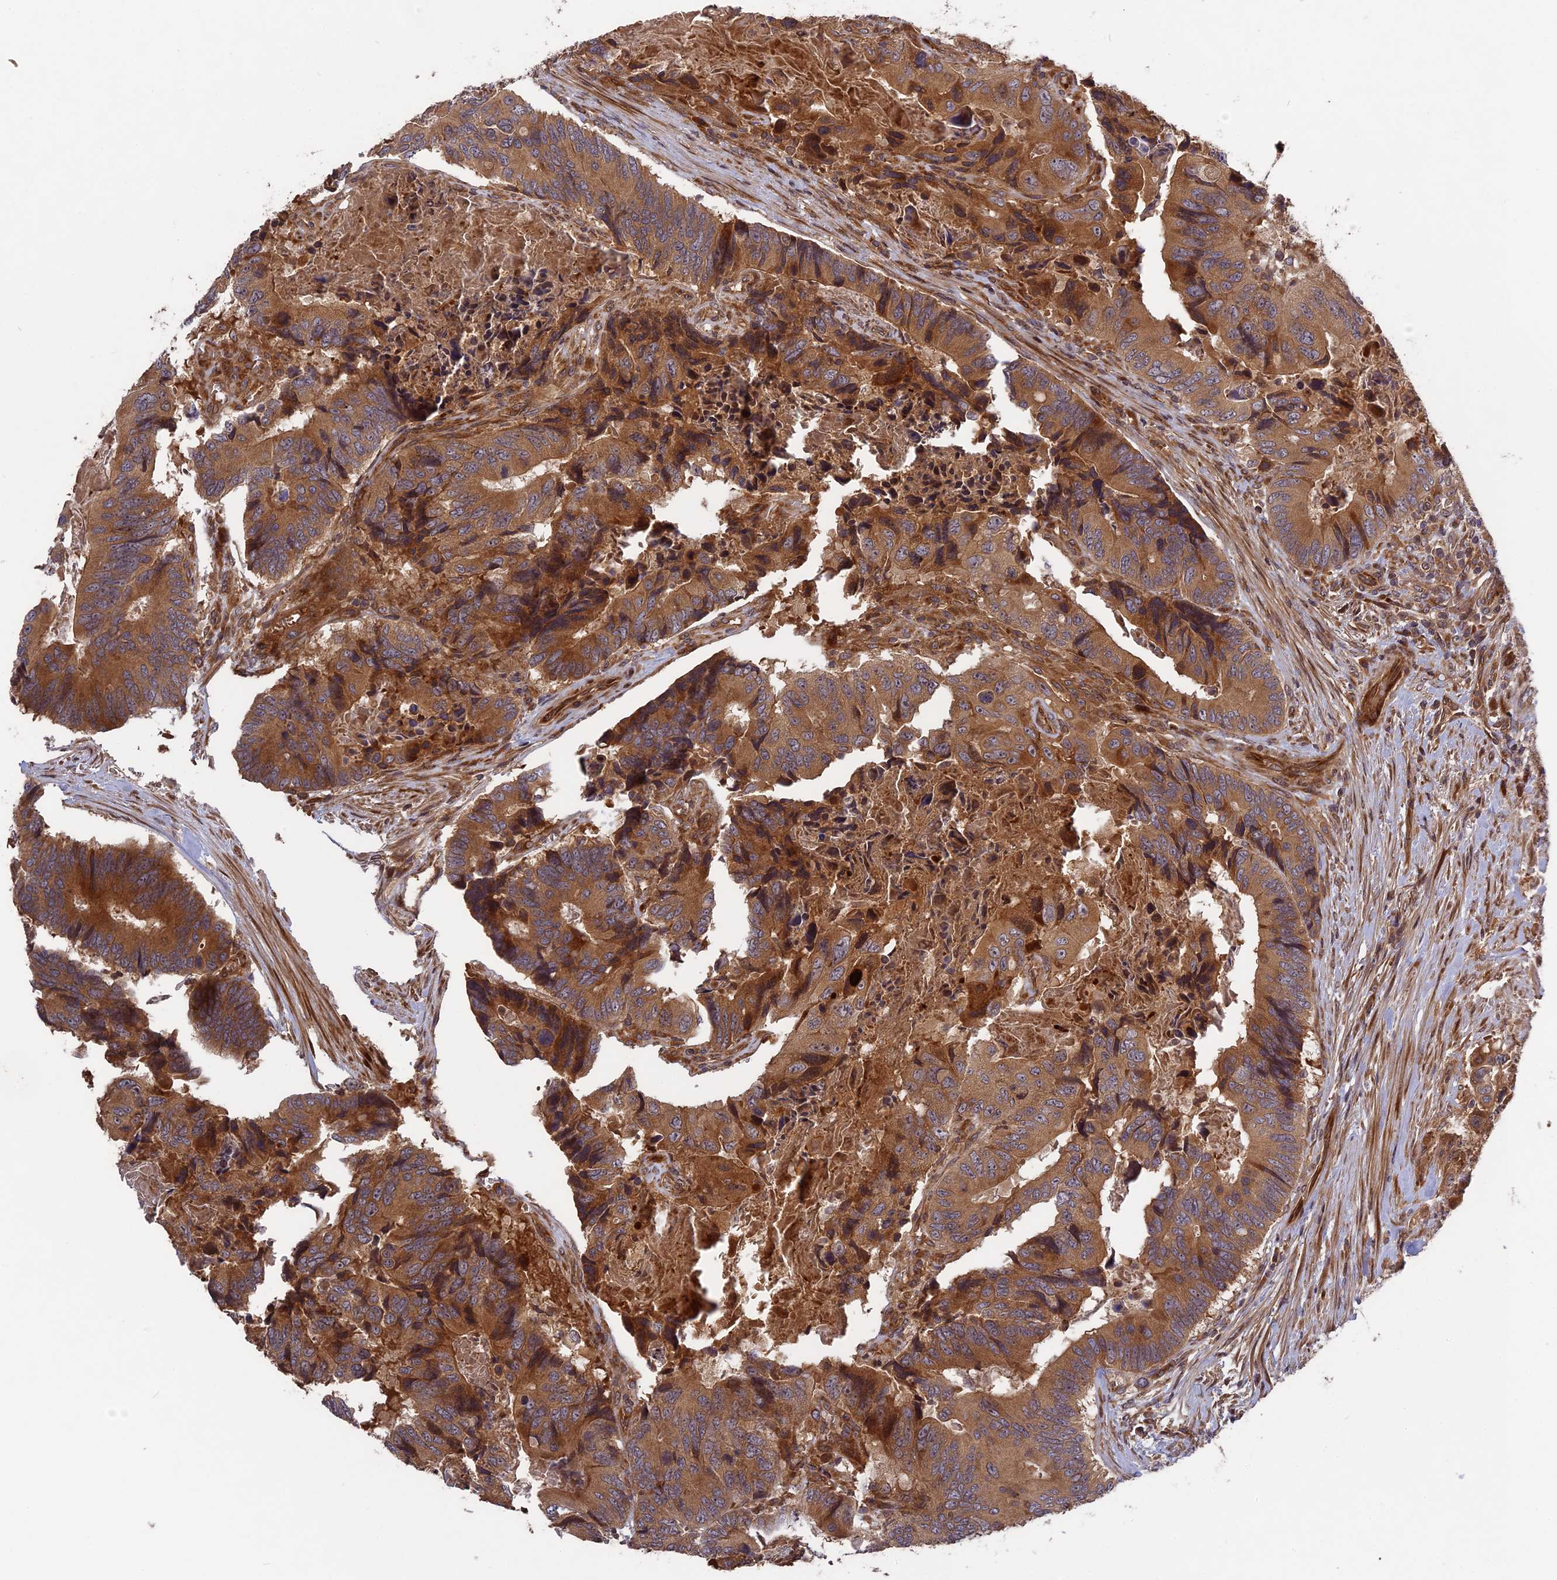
{"staining": {"intensity": "moderate", "quantity": ">75%", "location": "cytoplasmic/membranous"}, "tissue": "colorectal cancer", "cell_type": "Tumor cells", "image_type": "cancer", "snomed": [{"axis": "morphology", "description": "Adenocarcinoma, NOS"}, {"axis": "topography", "description": "Colon"}], "caption": "This micrograph reveals IHC staining of adenocarcinoma (colorectal), with medium moderate cytoplasmic/membranous staining in about >75% of tumor cells.", "gene": "TMUB2", "patient": {"sex": "male", "age": 84}}